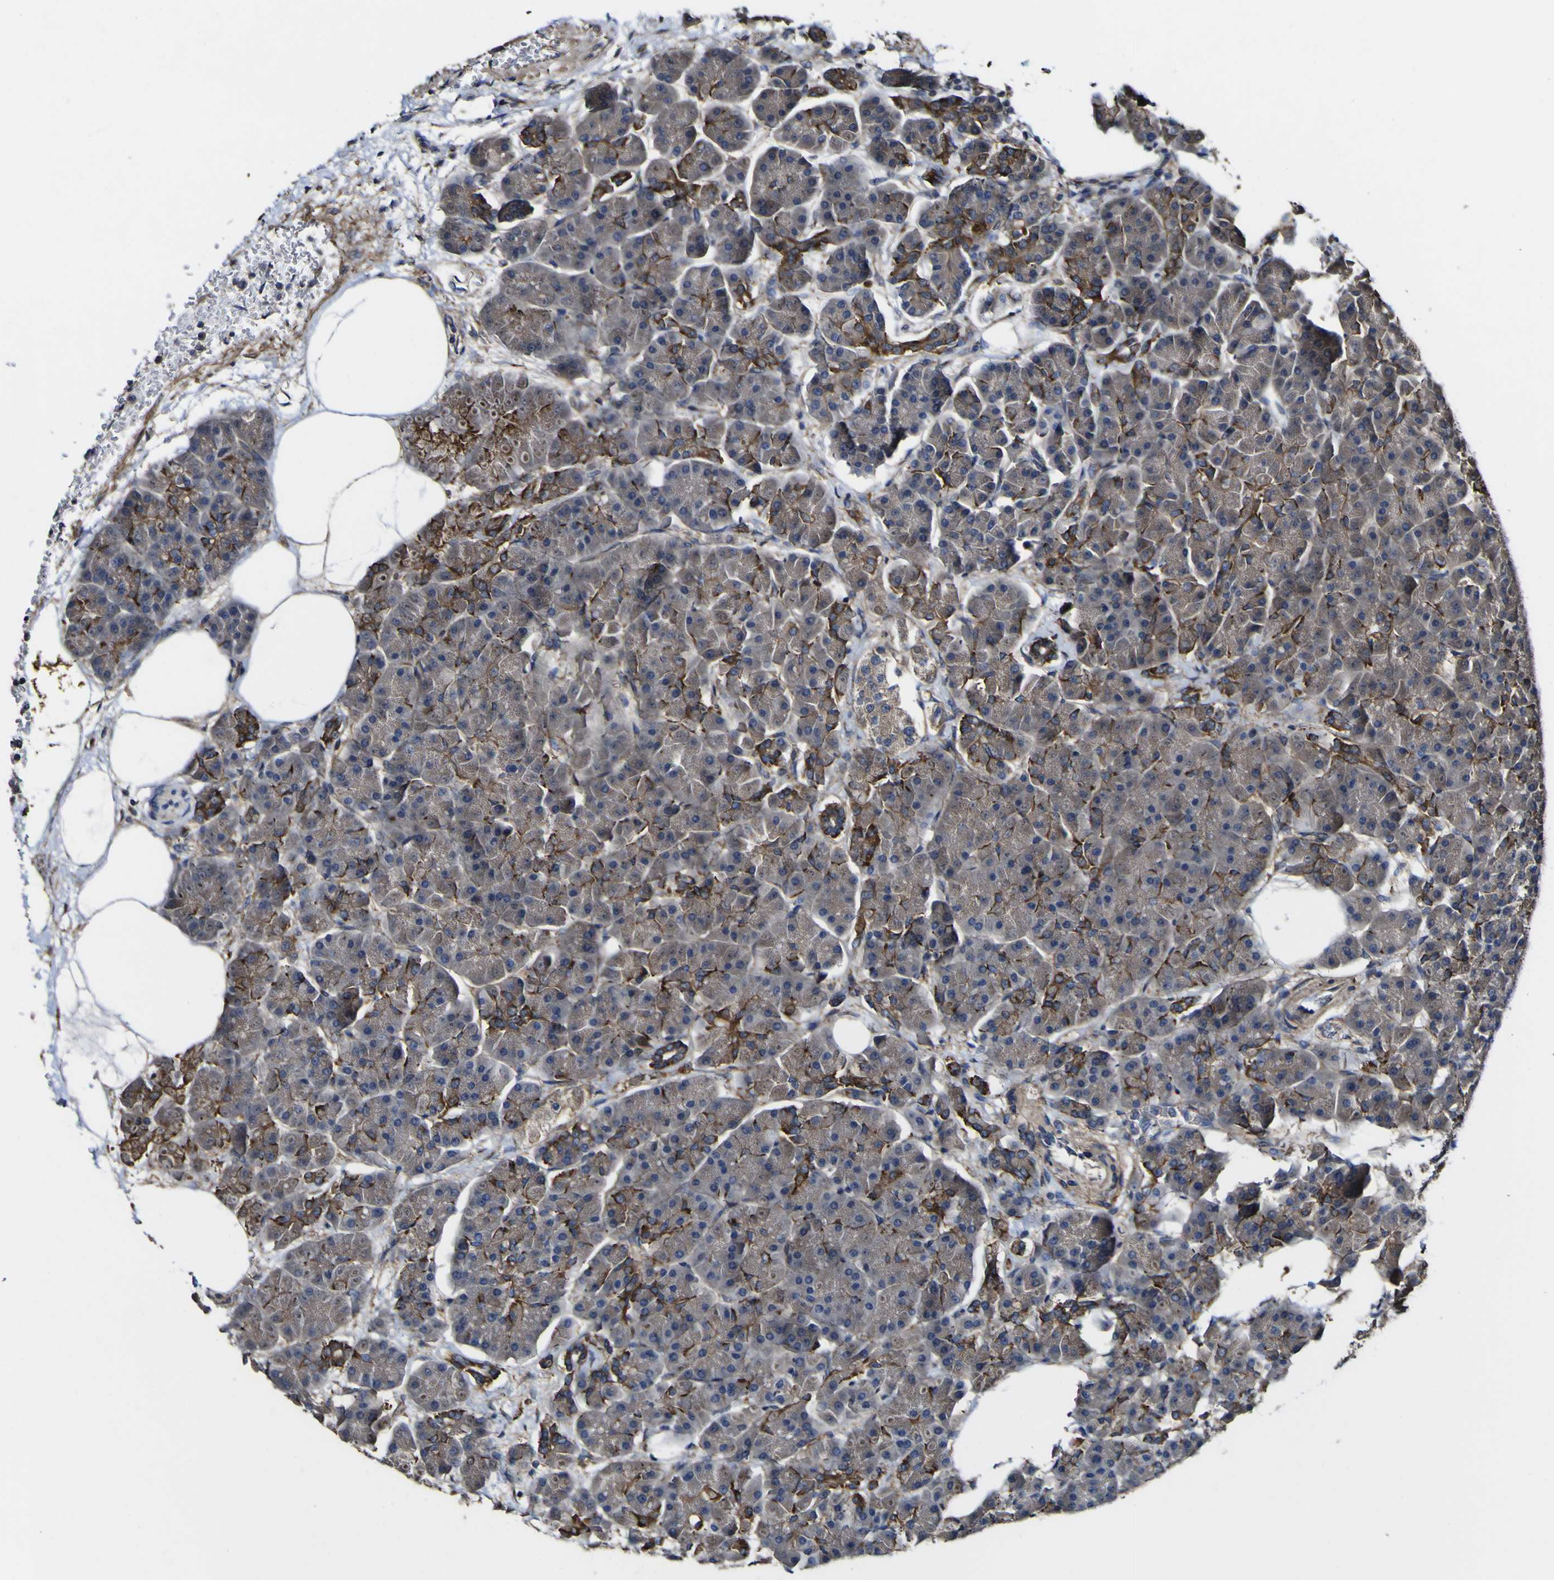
{"staining": {"intensity": "weak", "quantity": "25%-75%", "location": "cytoplasmic/membranous"}, "tissue": "pancreas", "cell_type": "Exocrine glandular cells", "image_type": "normal", "snomed": [{"axis": "morphology", "description": "Normal tissue, NOS"}, {"axis": "topography", "description": "Pancreas"}], "caption": "Immunohistochemical staining of normal human pancreas displays weak cytoplasmic/membranous protein positivity in about 25%-75% of exocrine glandular cells. (DAB = brown stain, brightfield microscopy at high magnification).", "gene": "NAALADL2", "patient": {"sex": "female", "age": 70}}